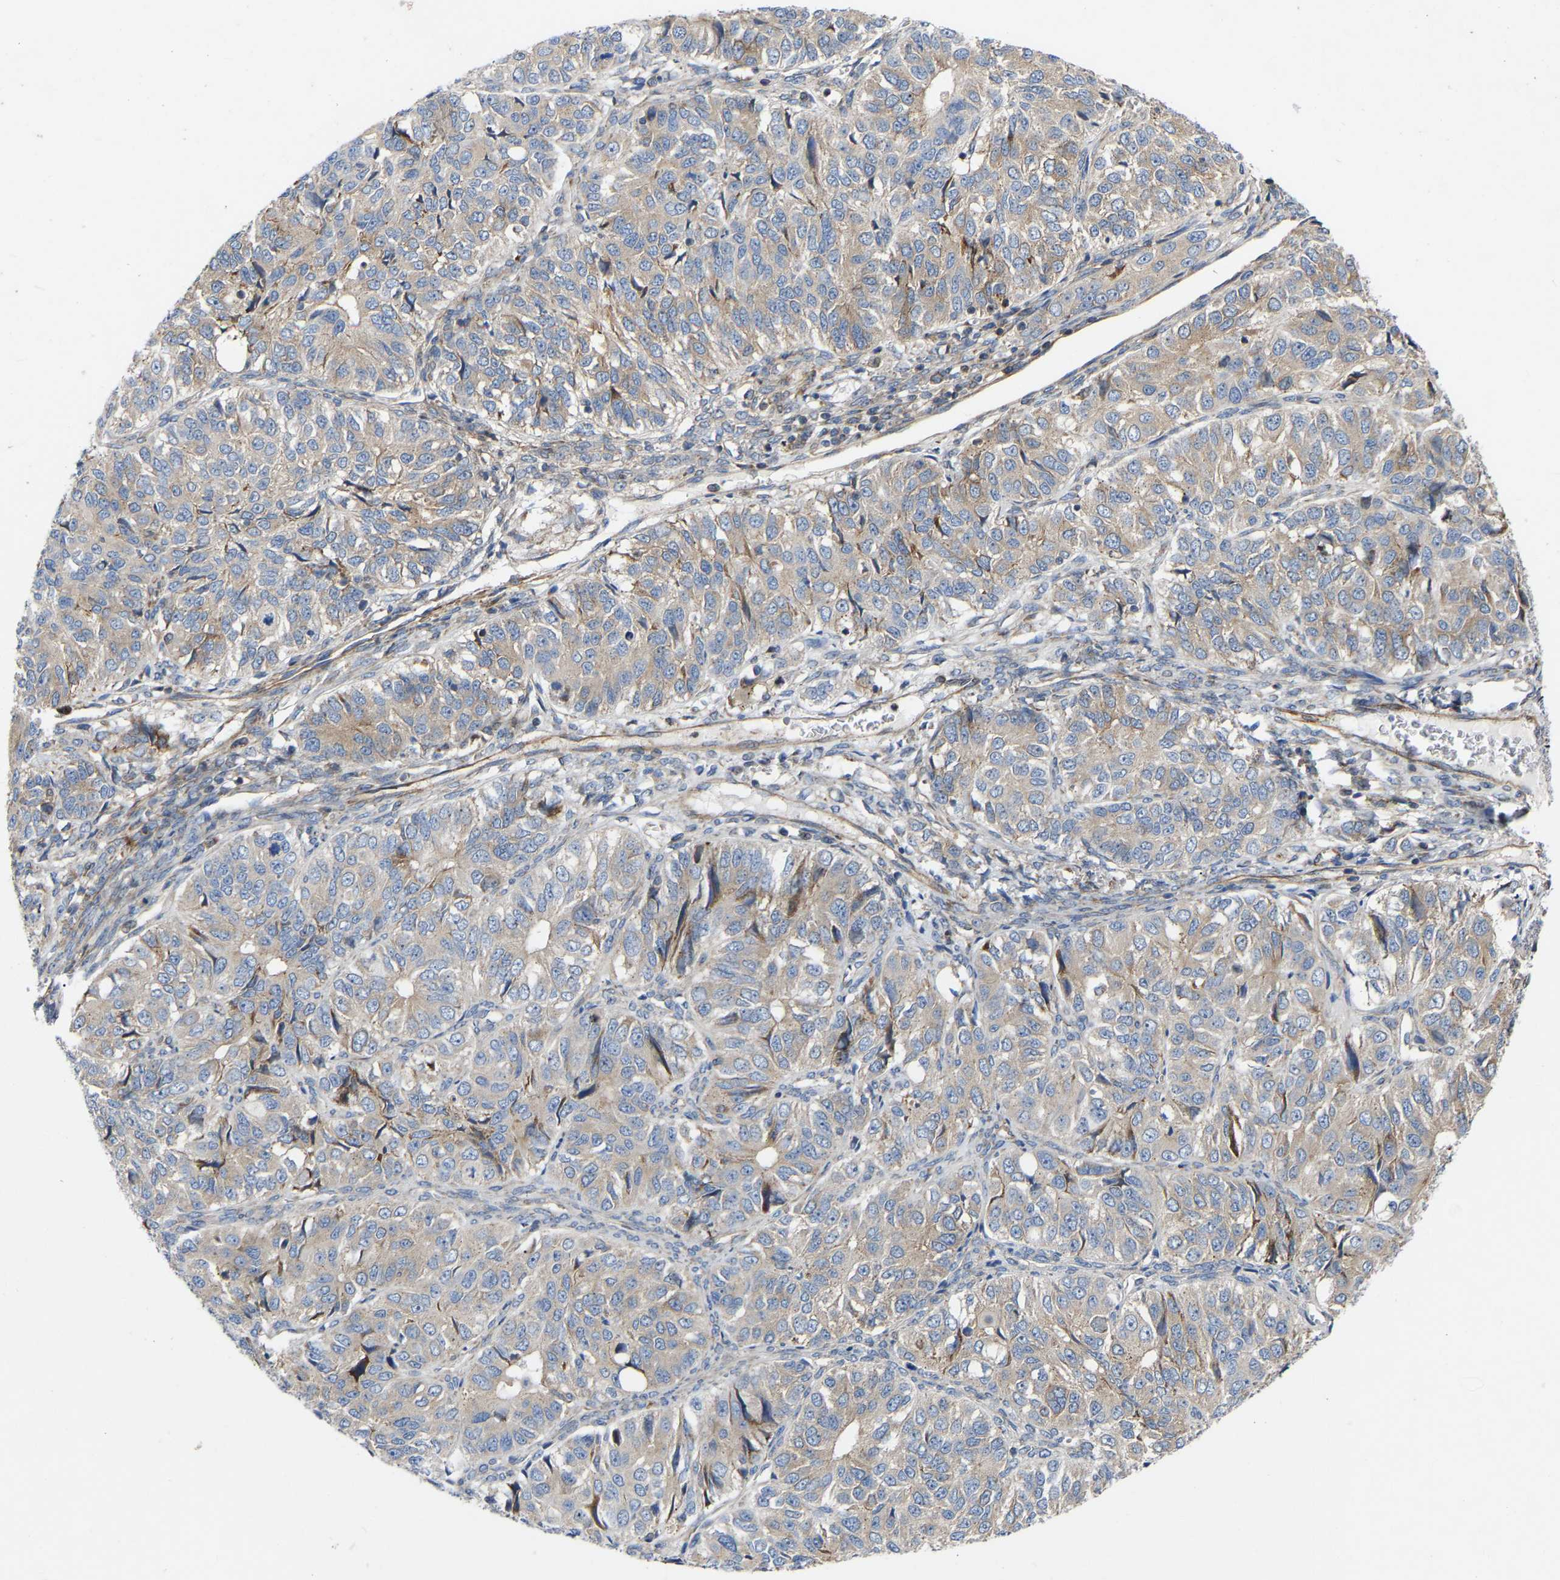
{"staining": {"intensity": "negative", "quantity": "none", "location": "none"}, "tissue": "ovarian cancer", "cell_type": "Tumor cells", "image_type": "cancer", "snomed": [{"axis": "morphology", "description": "Carcinoma, endometroid"}, {"axis": "topography", "description": "Ovary"}], "caption": "This is a micrograph of immunohistochemistry staining of ovarian cancer, which shows no expression in tumor cells.", "gene": "TOR1B", "patient": {"sex": "female", "age": 51}}